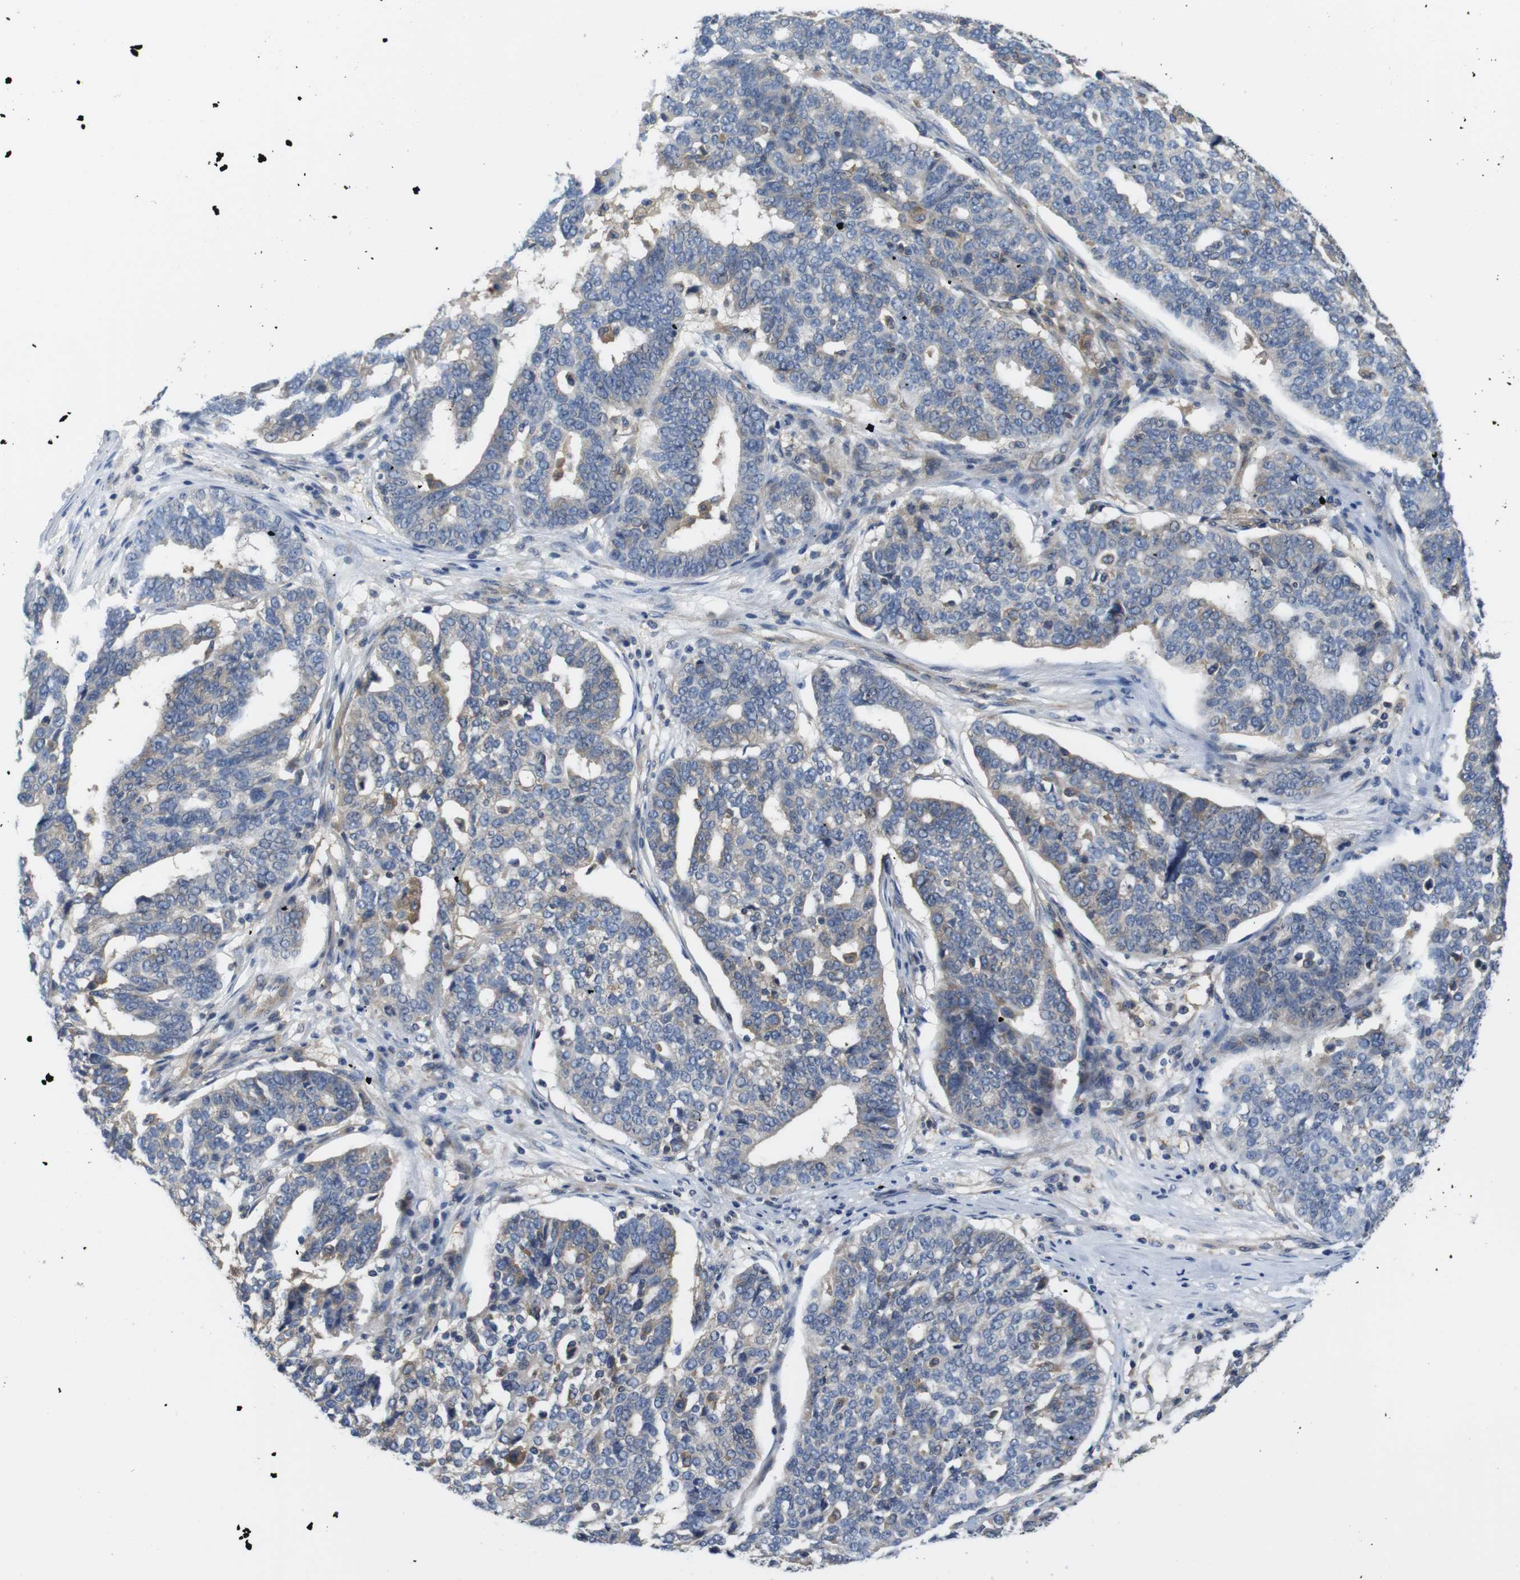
{"staining": {"intensity": "weak", "quantity": "<25%", "location": "cytoplasmic/membranous"}, "tissue": "ovarian cancer", "cell_type": "Tumor cells", "image_type": "cancer", "snomed": [{"axis": "morphology", "description": "Cystadenocarcinoma, serous, NOS"}, {"axis": "topography", "description": "Ovary"}], "caption": "Tumor cells are negative for protein expression in human ovarian cancer (serous cystadenocarcinoma).", "gene": "HERPUD2", "patient": {"sex": "female", "age": 59}}